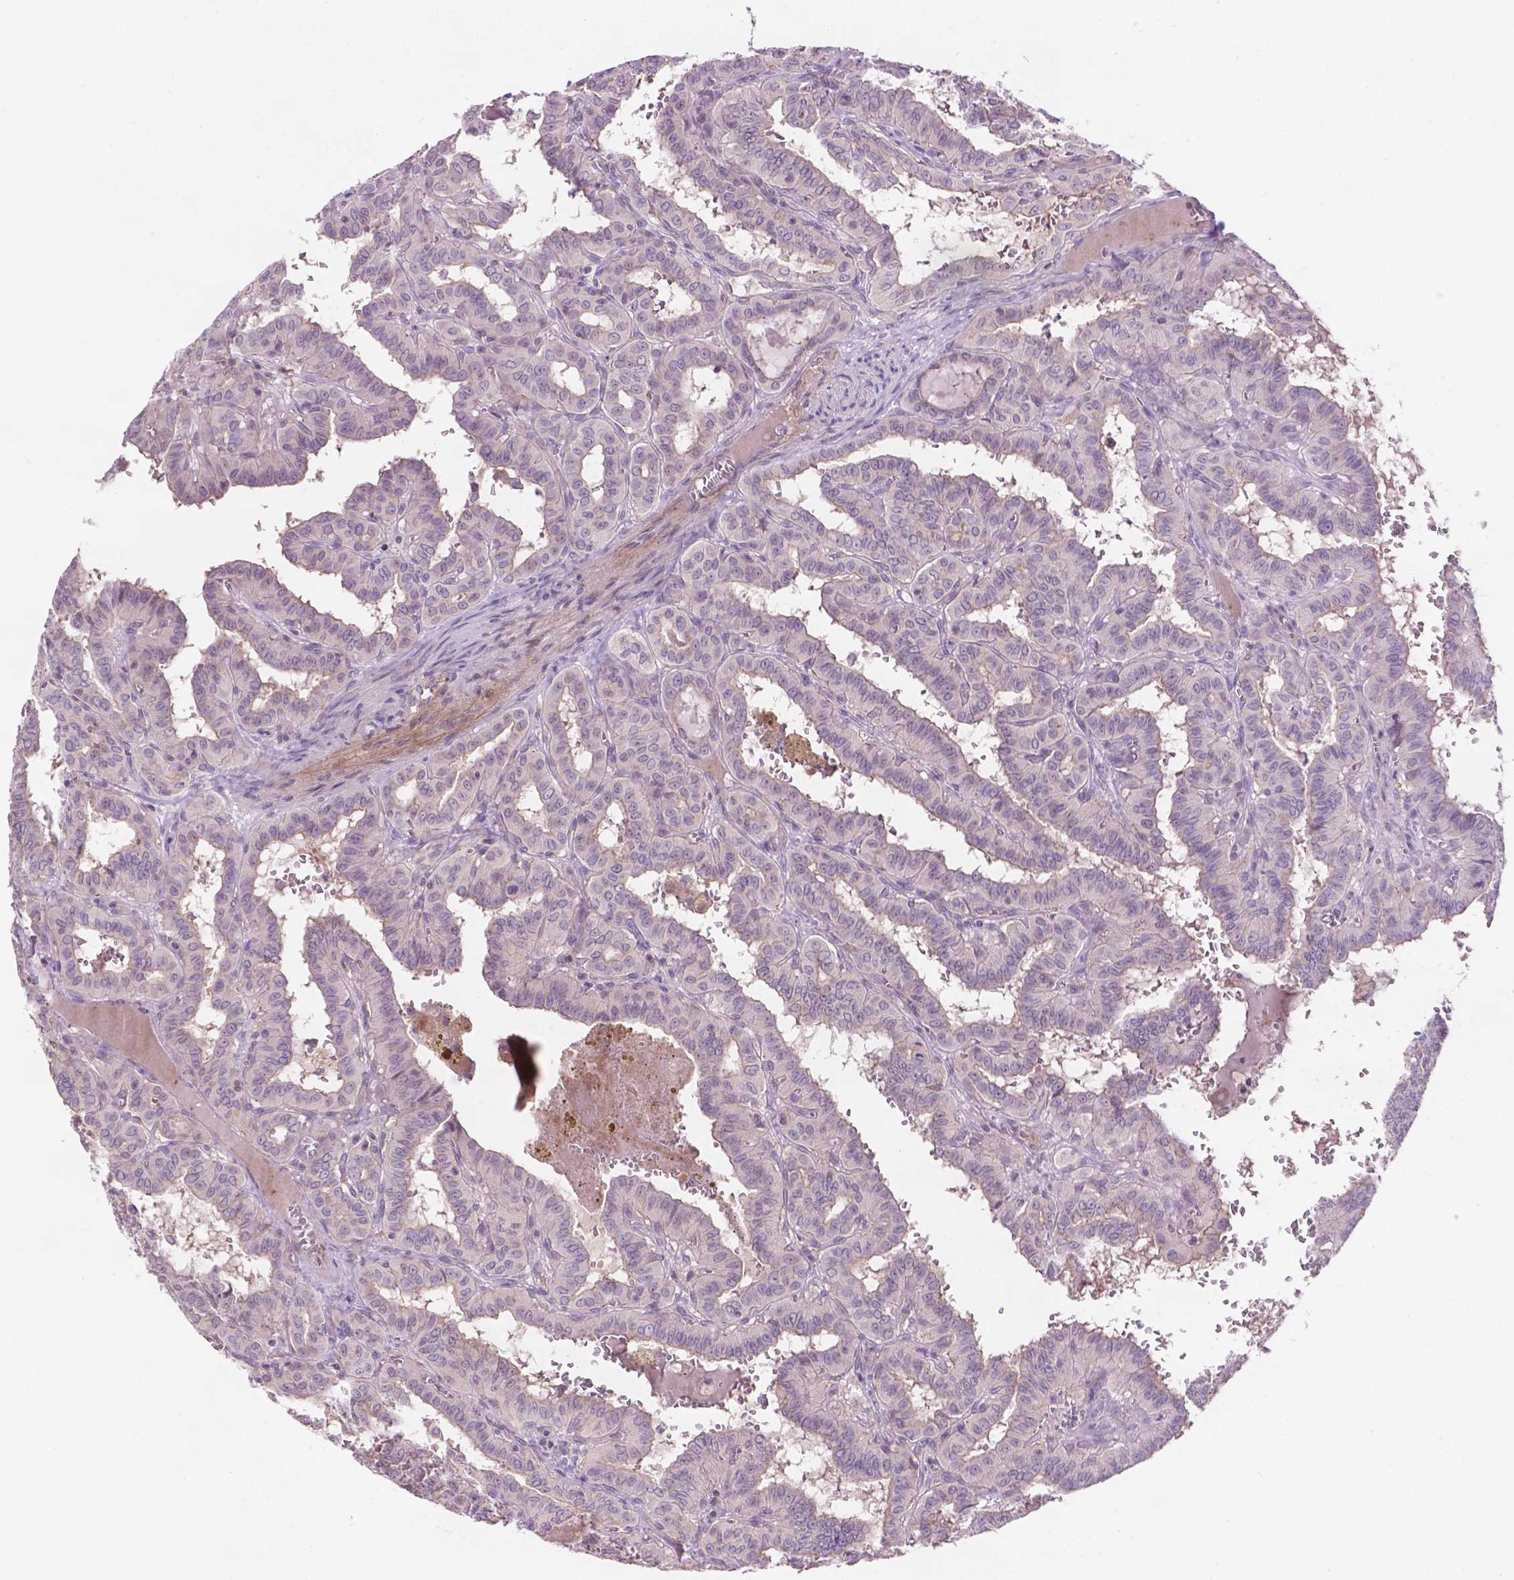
{"staining": {"intensity": "negative", "quantity": "none", "location": "none"}, "tissue": "thyroid cancer", "cell_type": "Tumor cells", "image_type": "cancer", "snomed": [{"axis": "morphology", "description": "Papillary adenocarcinoma, NOS"}, {"axis": "topography", "description": "Thyroid gland"}], "caption": "Tumor cells show no significant expression in thyroid papillary adenocarcinoma. Nuclei are stained in blue.", "gene": "ARL5C", "patient": {"sex": "female", "age": 21}}